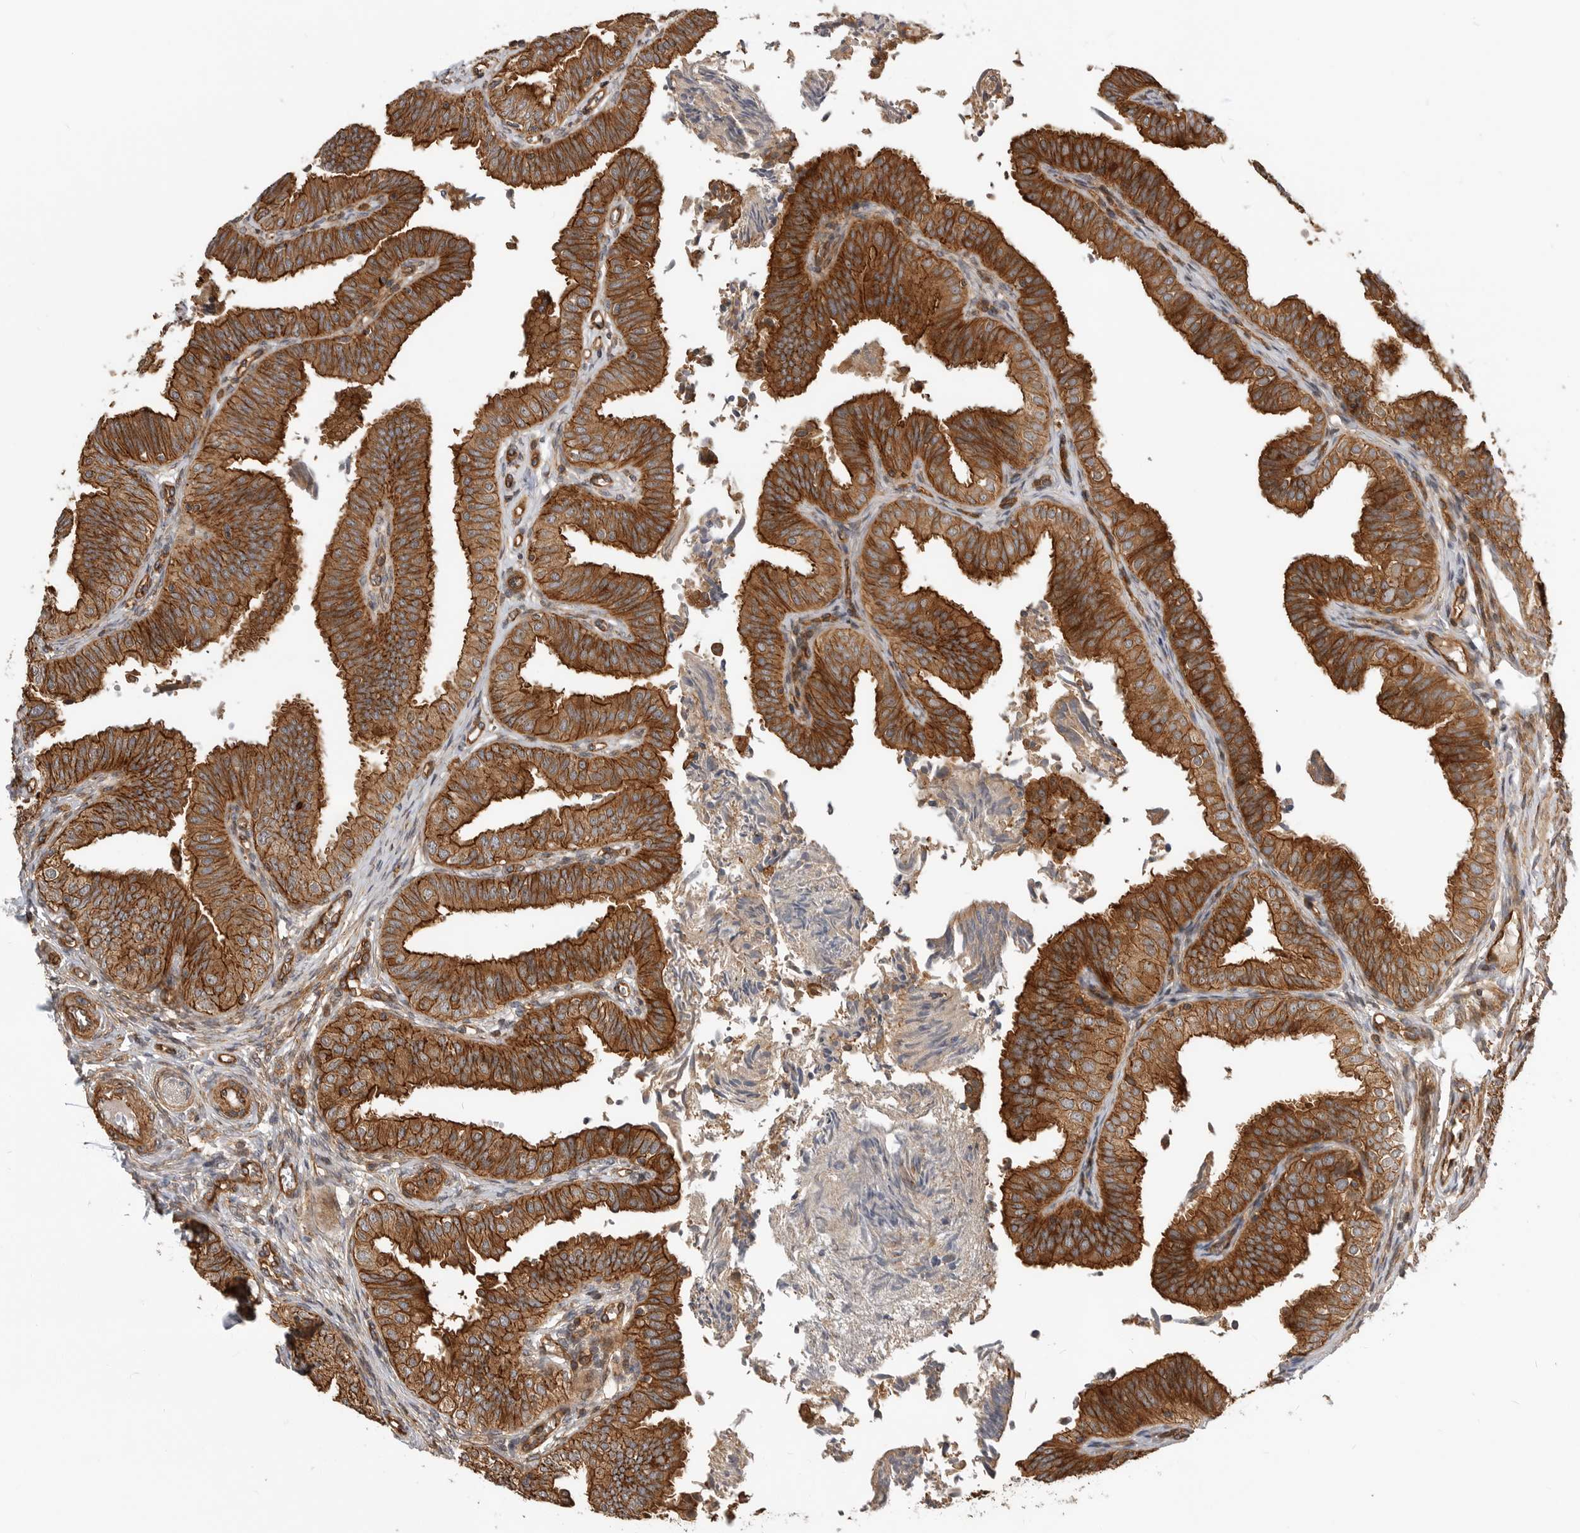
{"staining": {"intensity": "strong", "quantity": ">75%", "location": "cytoplasmic/membranous"}, "tissue": "fallopian tube", "cell_type": "Glandular cells", "image_type": "normal", "snomed": [{"axis": "morphology", "description": "Normal tissue, NOS"}, {"axis": "topography", "description": "Fallopian tube"}], "caption": "DAB (3,3'-diaminobenzidine) immunohistochemical staining of unremarkable human fallopian tube exhibits strong cytoplasmic/membranous protein expression in approximately >75% of glandular cells.", "gene": "GPATCH2", "patient": {"sex": "female", "age": 35}}